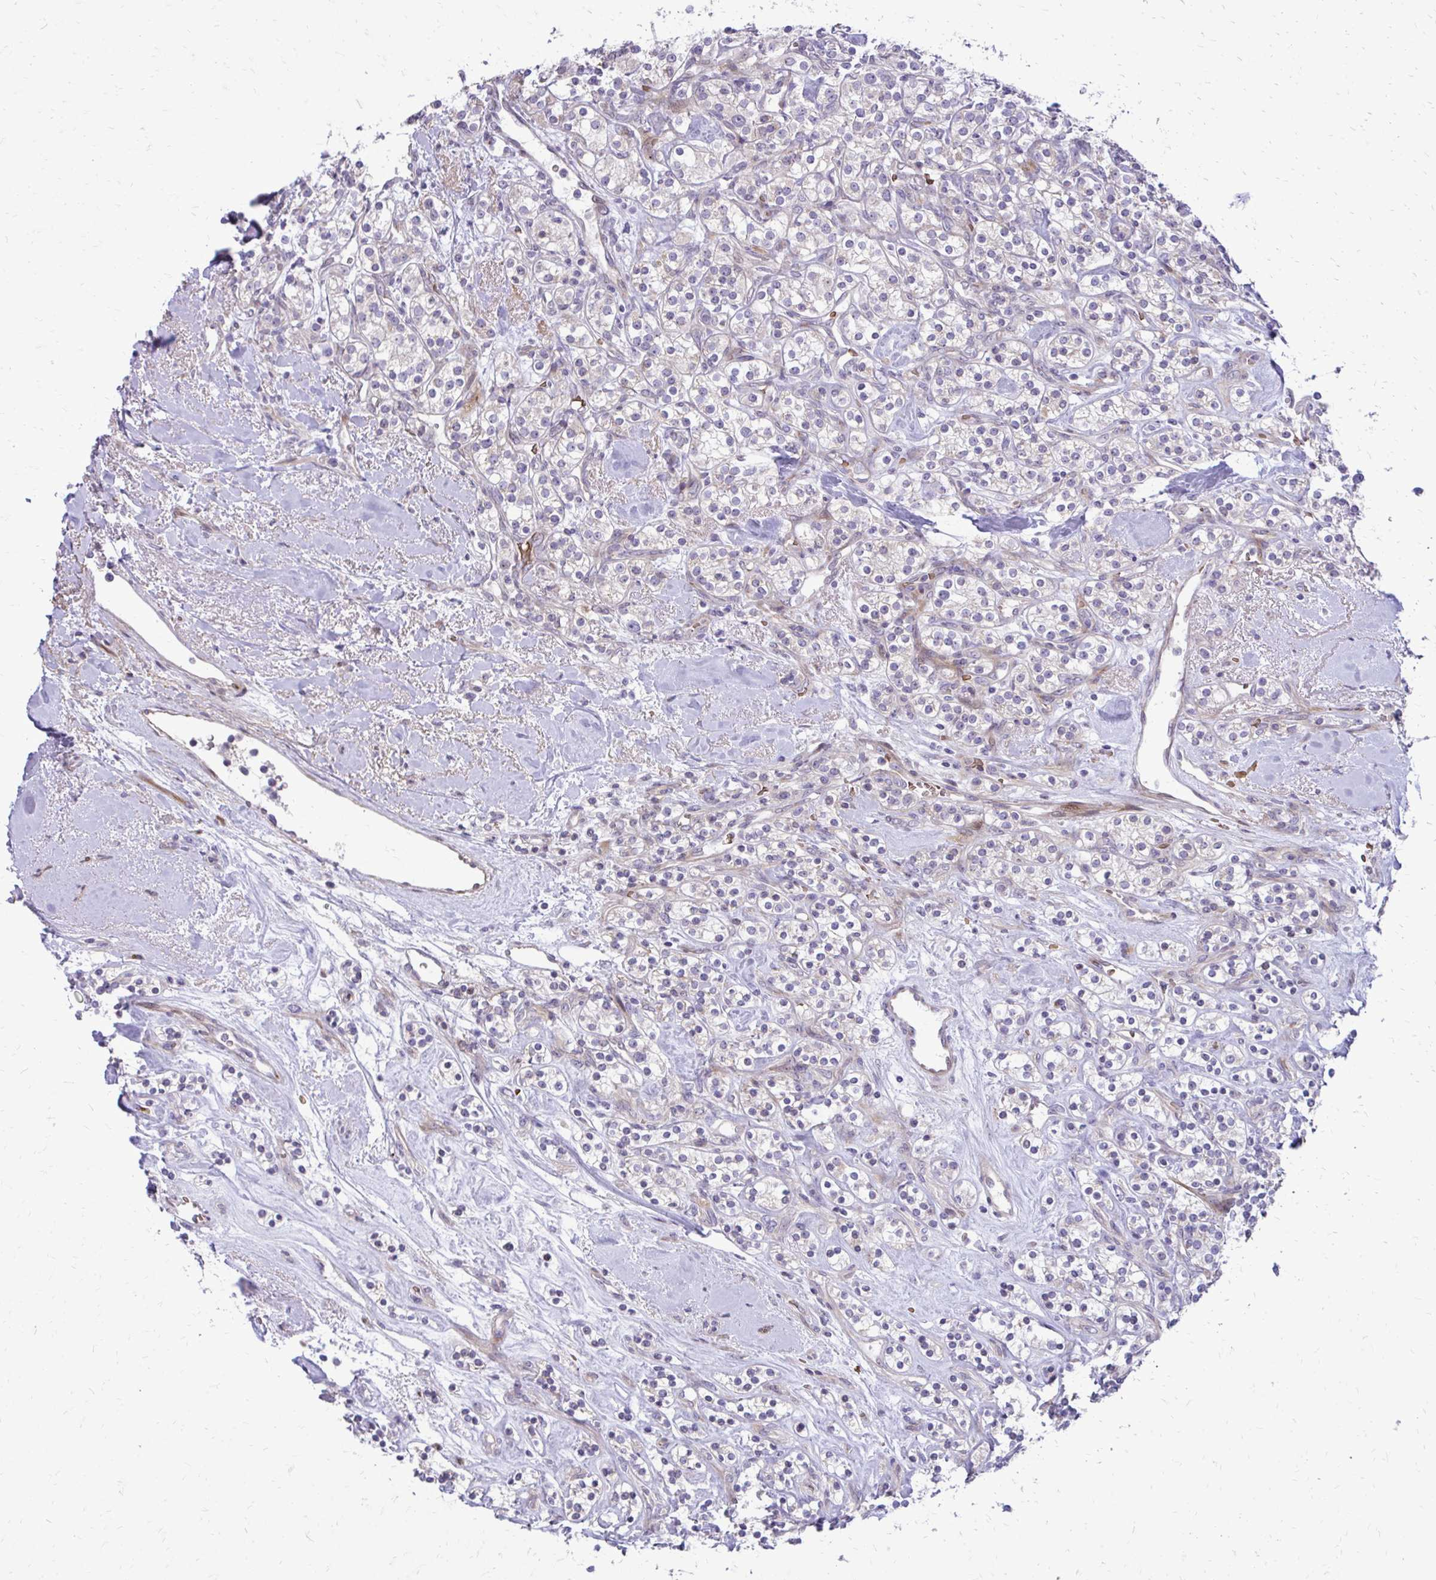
{"staining": {"intensity": "negative", "quantity": "none", "location": "none"}, "tissue": "renal cancer", "cell_type": "Tumor cells", "image_type": "cancer", "snomed": [{"axis": "morphology", "description": "Adenocarcinoma, NOS"}, {"axis": "topography", "description": "Kidney"}], "caption": "High magnification brightfield microscopy of renal cancer stained with DAB (3,3'-diaminobenzidine) (brown) and counterstained with hematoxylin (blue): tumor cells show no significant expression. The staining was performed using DAB (3,3'-diaminobenzidine) to visualize the protein expression in brown, while the nuclei were stained in blue with hematoxylin (Magnification: 20x).", "gene": "FUNDC2", "patient": {"sex": "male", "age": 77}}